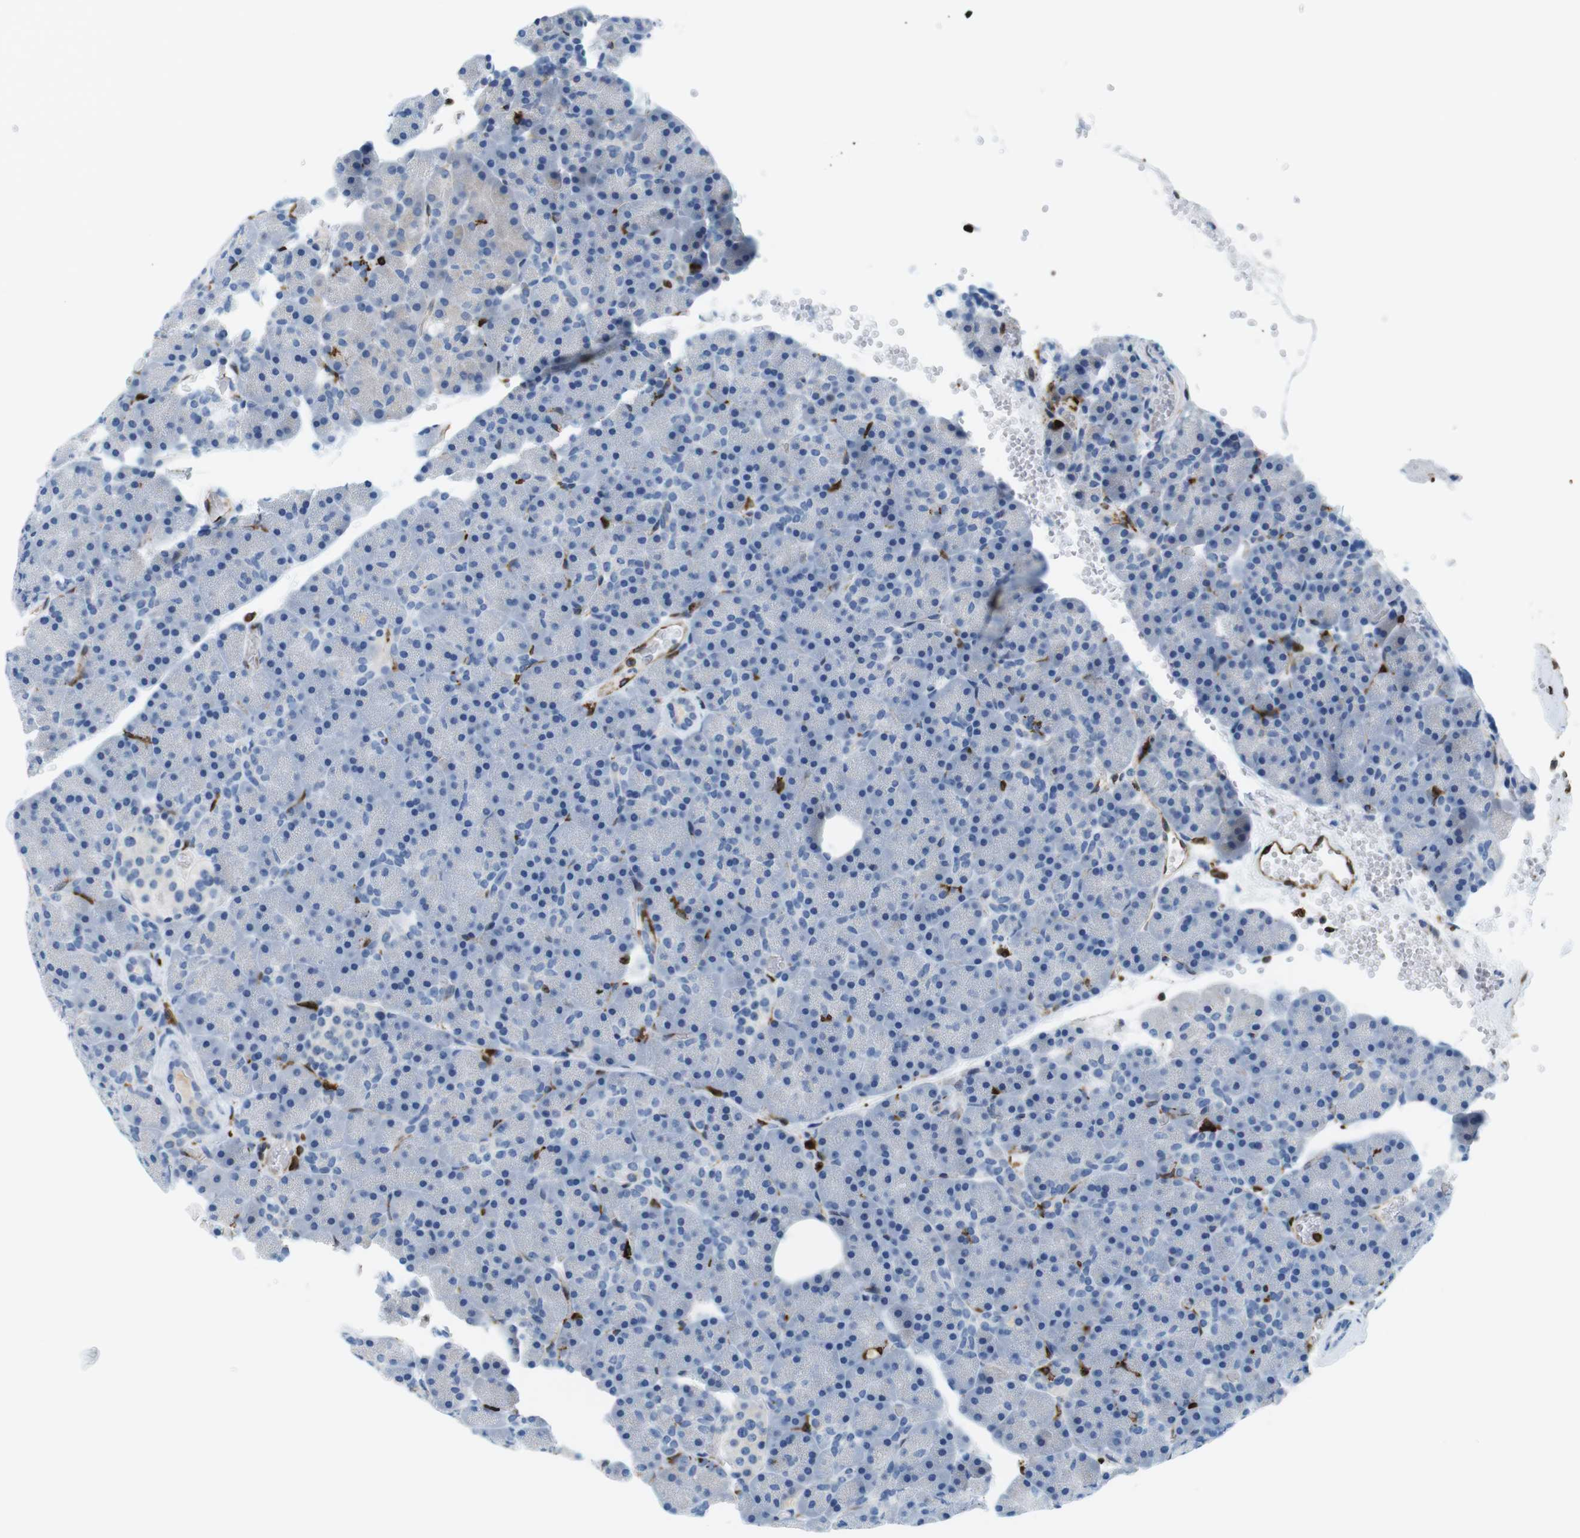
{"staining": {"intensity": "negative", "quantity": "none", "location": "none"}, "tissue": "pancreas", "cell_type": "Exocrine glandular cells", "image_type": "normal", "snomed": [{"axis": "morphology", "description": "Normal tissue, NOS"}, {"axis": "topography", "description": "Pancreas"}], "caption": "Immunohistochemistry histopathology image of unremarkable human pancreas stained for a protein (brown), which demonstrates no staining in exocrine glandular cells.", "gene": "CIITA", "patient": {"sex": "female", "age": 35}}